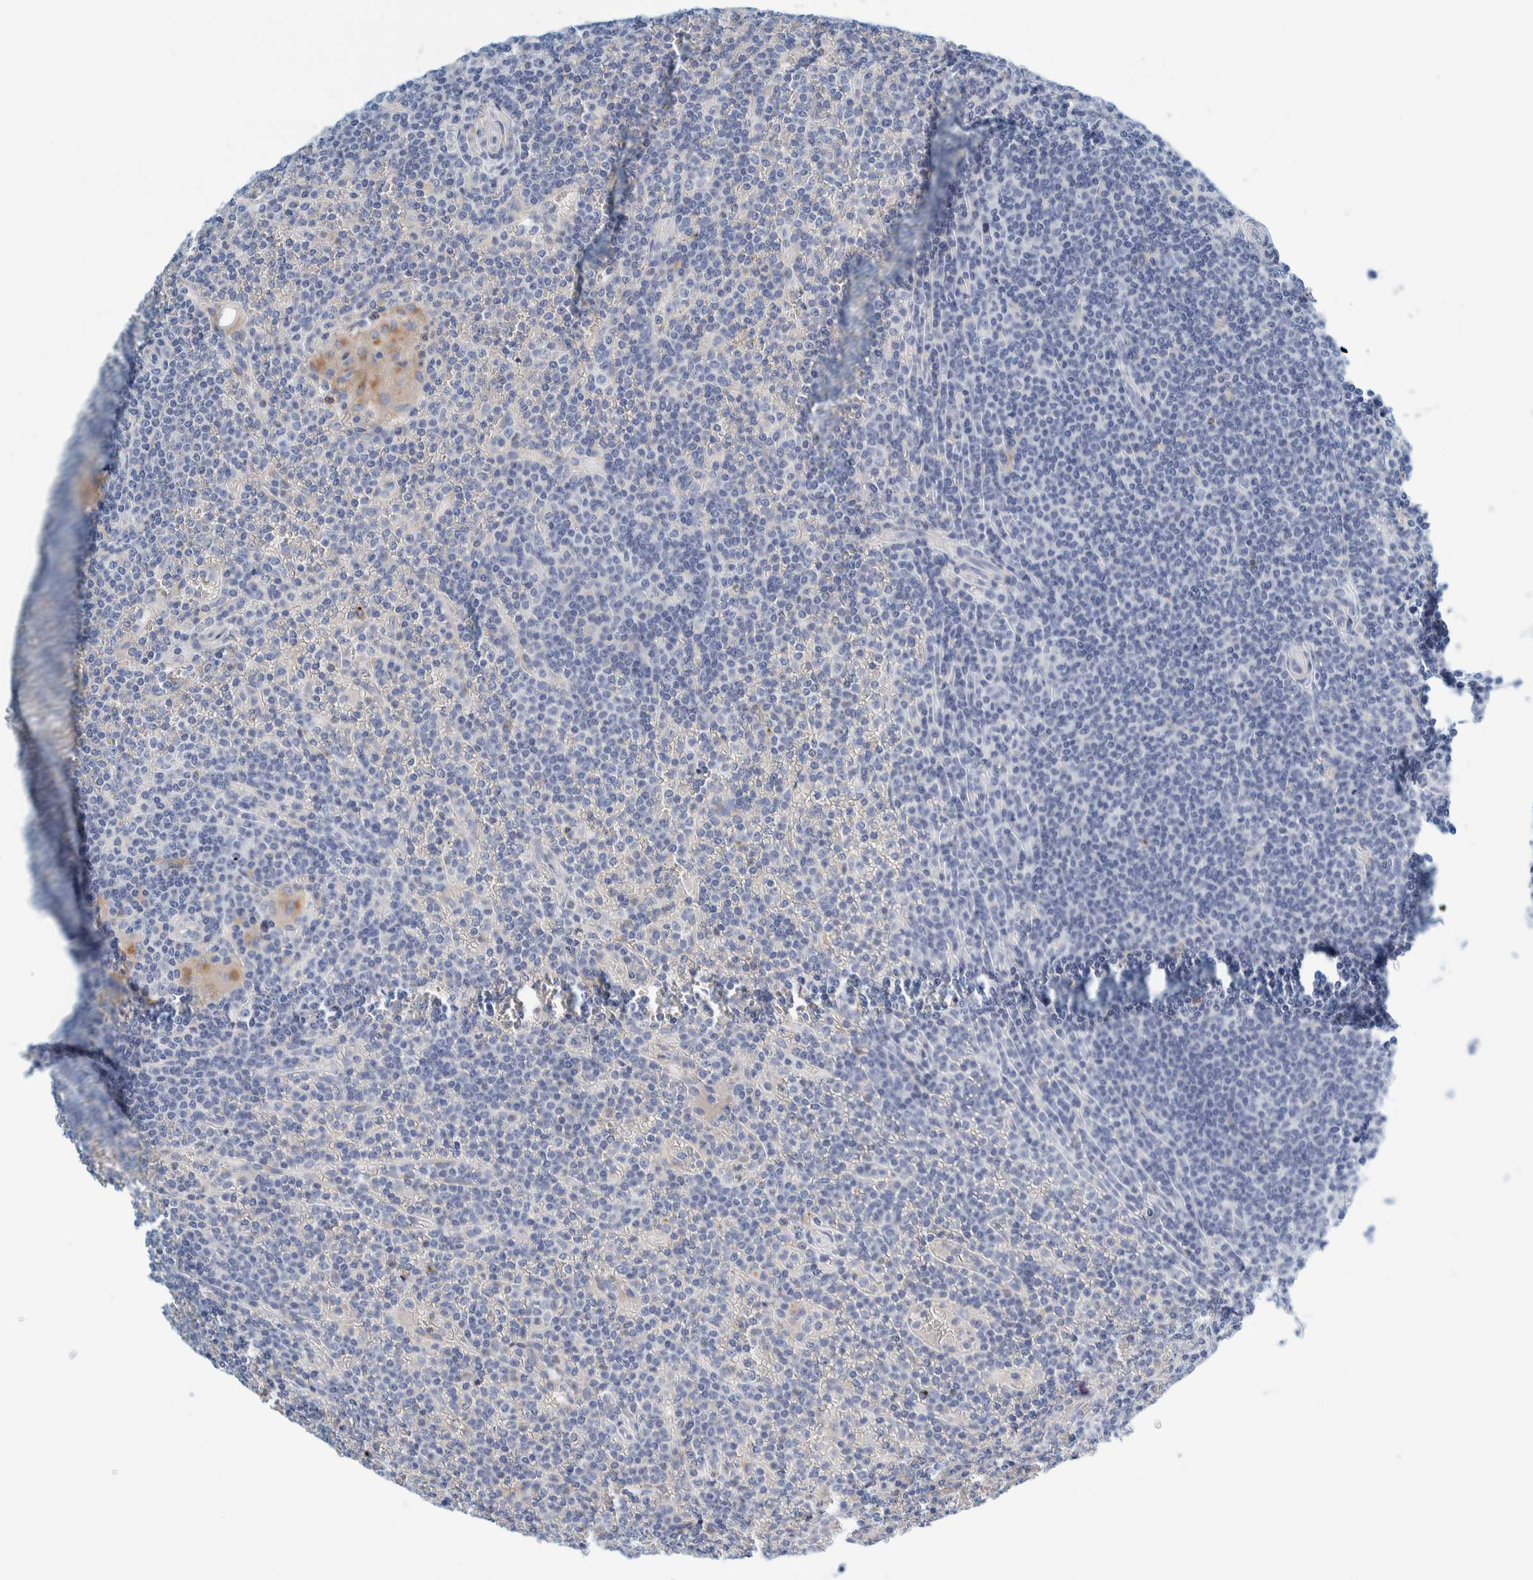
{"staining": {"intensity": "negative", "quantity": "none", "location": "none"}, "tissue": "lymphoma", "cell_type": "Tumor cells", "image_type": "cancer", "snomed": [{"axis": "morphology", "description": "Malignant lymphoma, non-Hodgkin's type, Low grade"}, {"axis": "topography", "description": "Spleen"}], "caption": "An image of human low-grade malignant lymphoma, non-Hodgkin's type is negative for staining in tumor cells.", "gene": "MOG", "patient": {"sex": "female", "age": 19}}